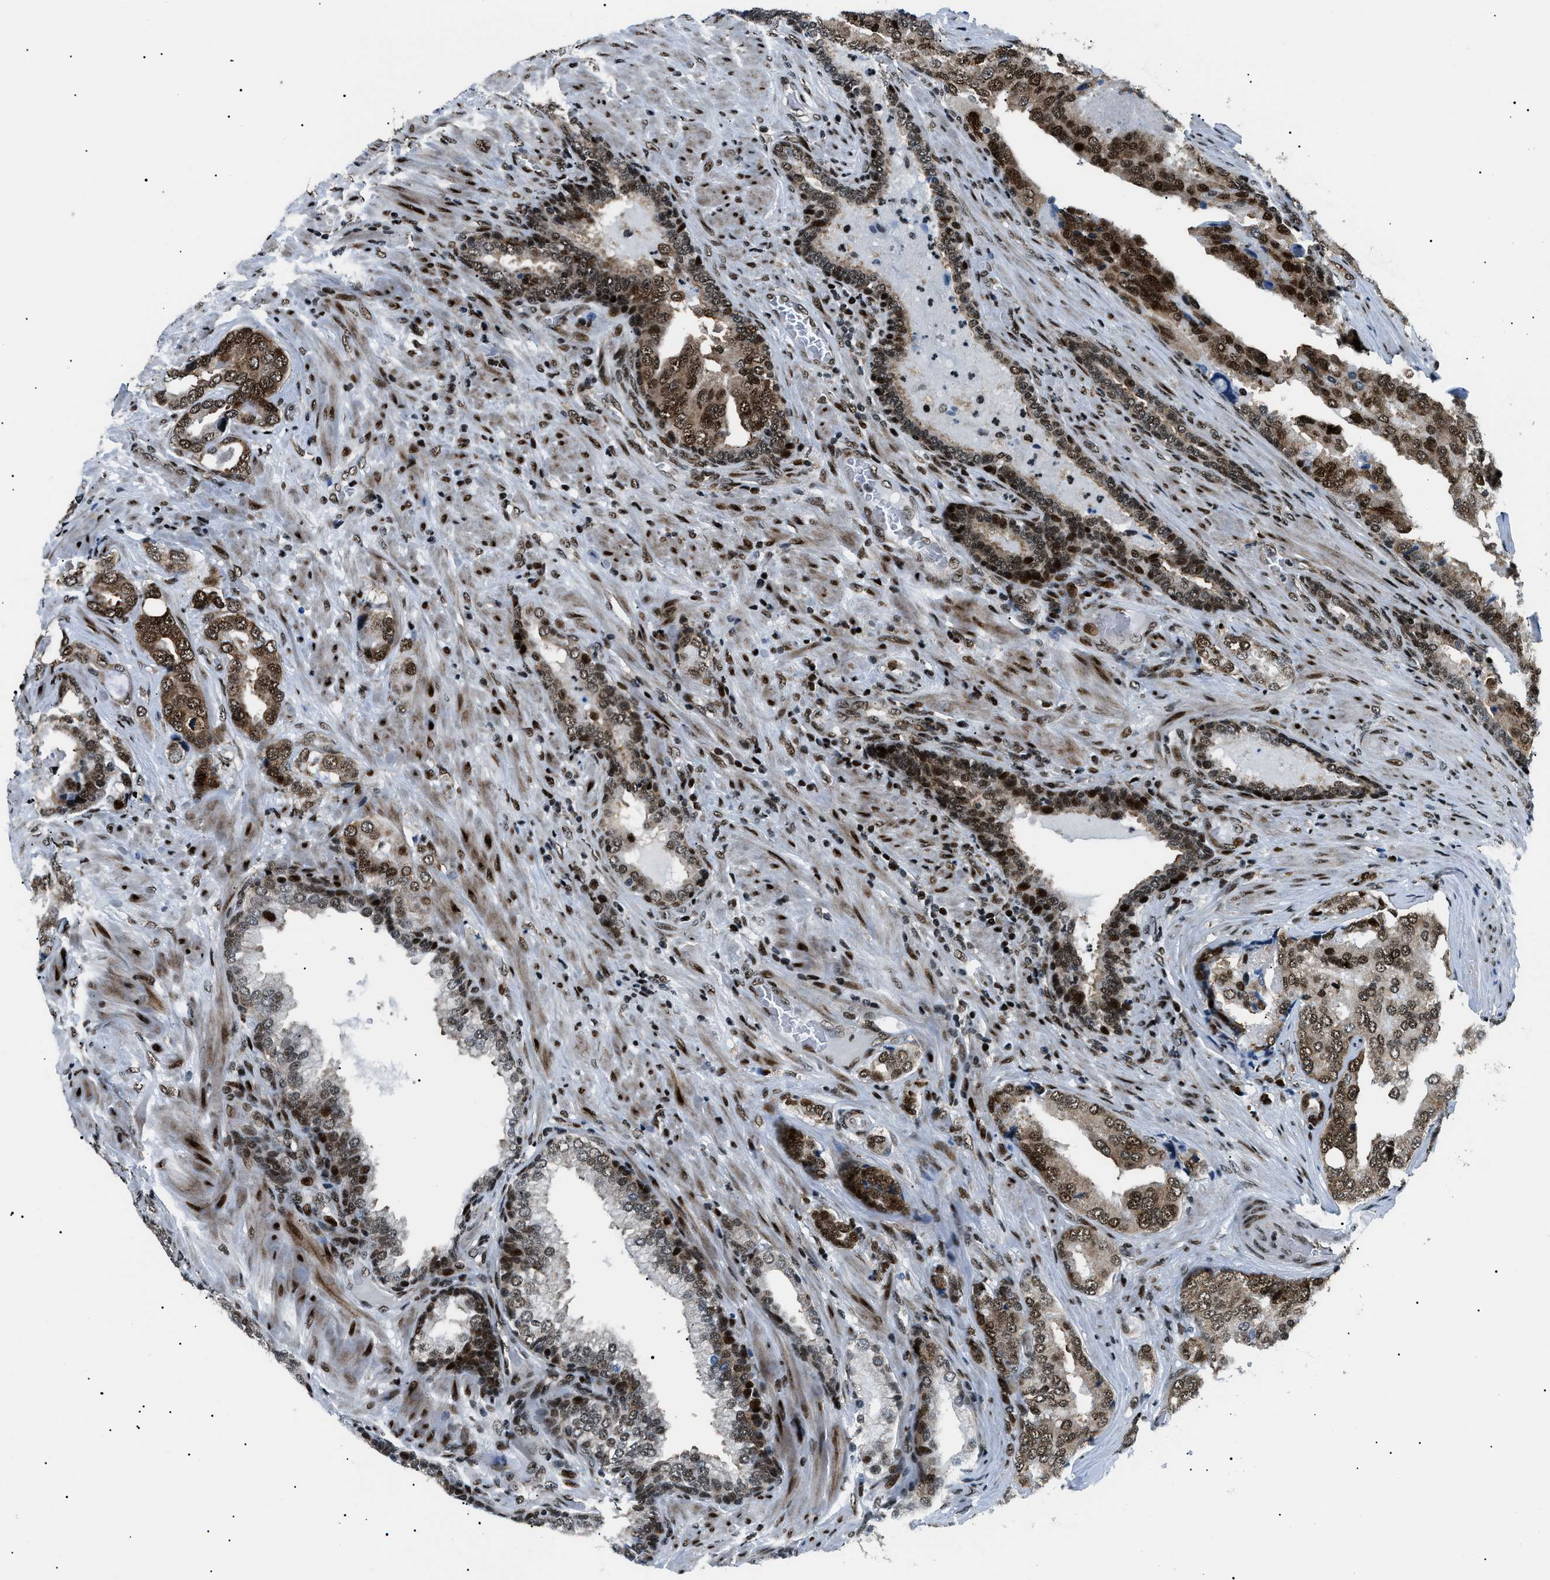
{"staining": {"intensity": "moderate", "quantity": ">75%", "location": "nuclear"}, "tissue": "prostate cancer", "cell_type": "Tumor cells", "image_type": "cancer", "snomed": [{"axis": "morphology", "description": "Adenocarcinoma, High grade"}, {"axis": "topography", "description": "Prostate"}], "caption": "Brown immunohistochemical staining in prostate high-grade adenocarcinoma displays moderate nuclear expression in approximately >75% of tumor cells.", "gene": "HNRNPK", "patient": {"sex": "male", "age": 50}}